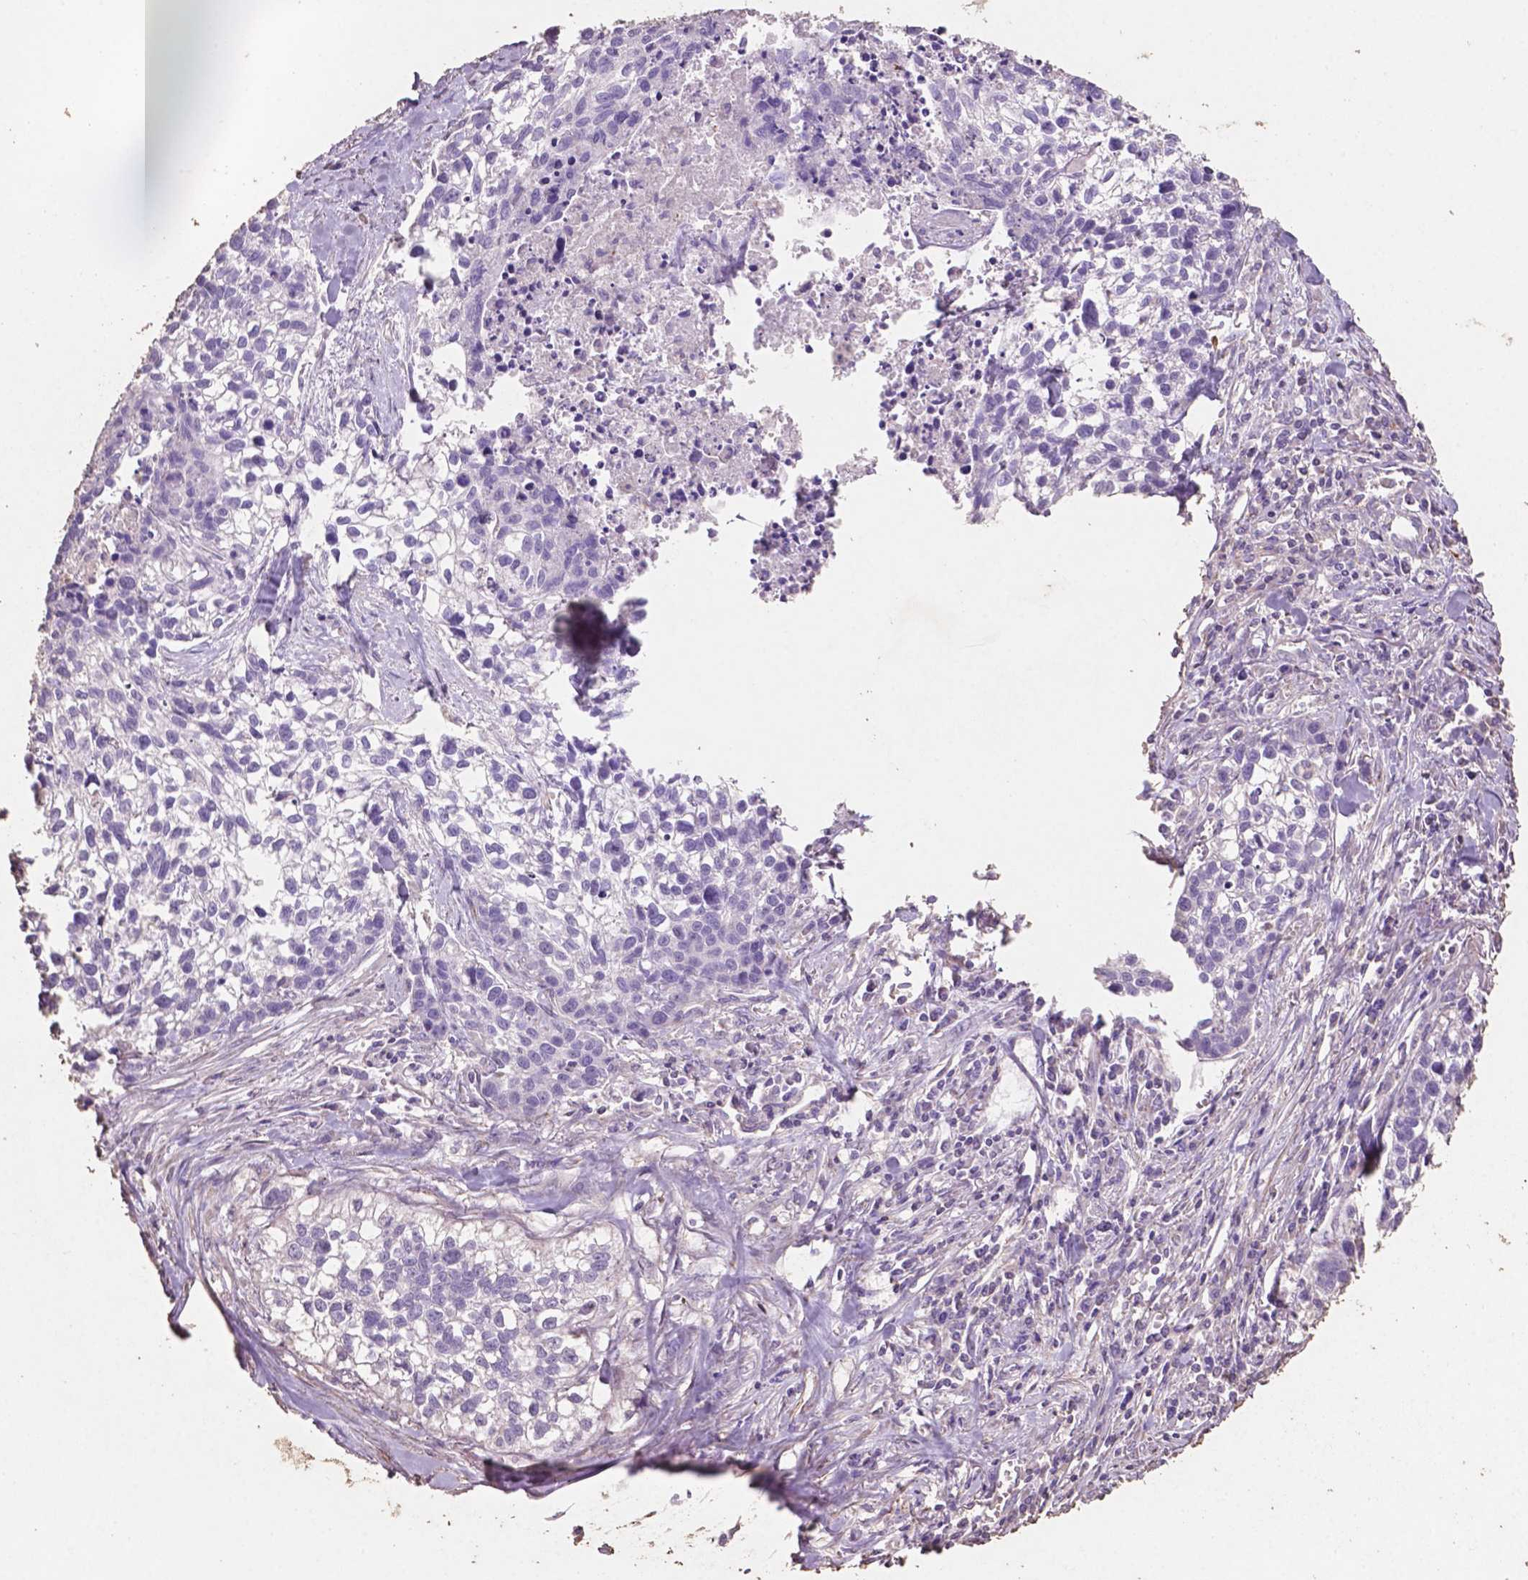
{"staining": {"intensity": "negative", "quantity": "none", "location": "none"}, "tissue": "lung cancer", "cell_type": "Tumor cells", "image_type": "cancer", "snomed": [{"axis": "morphology", "description": "Squamous cell carcinoma, NOS"}, {"axis": "topography", "description": "Lung"}], "caption": "Squamous cell carcinoma (lung) was stained to show a protein in brown. There is no significant positivity in tumor cells. (DAB immunohistochemistry, high magnification).", "gene": "COMMD4", "patient": {"sex": "male", "age": 74}}